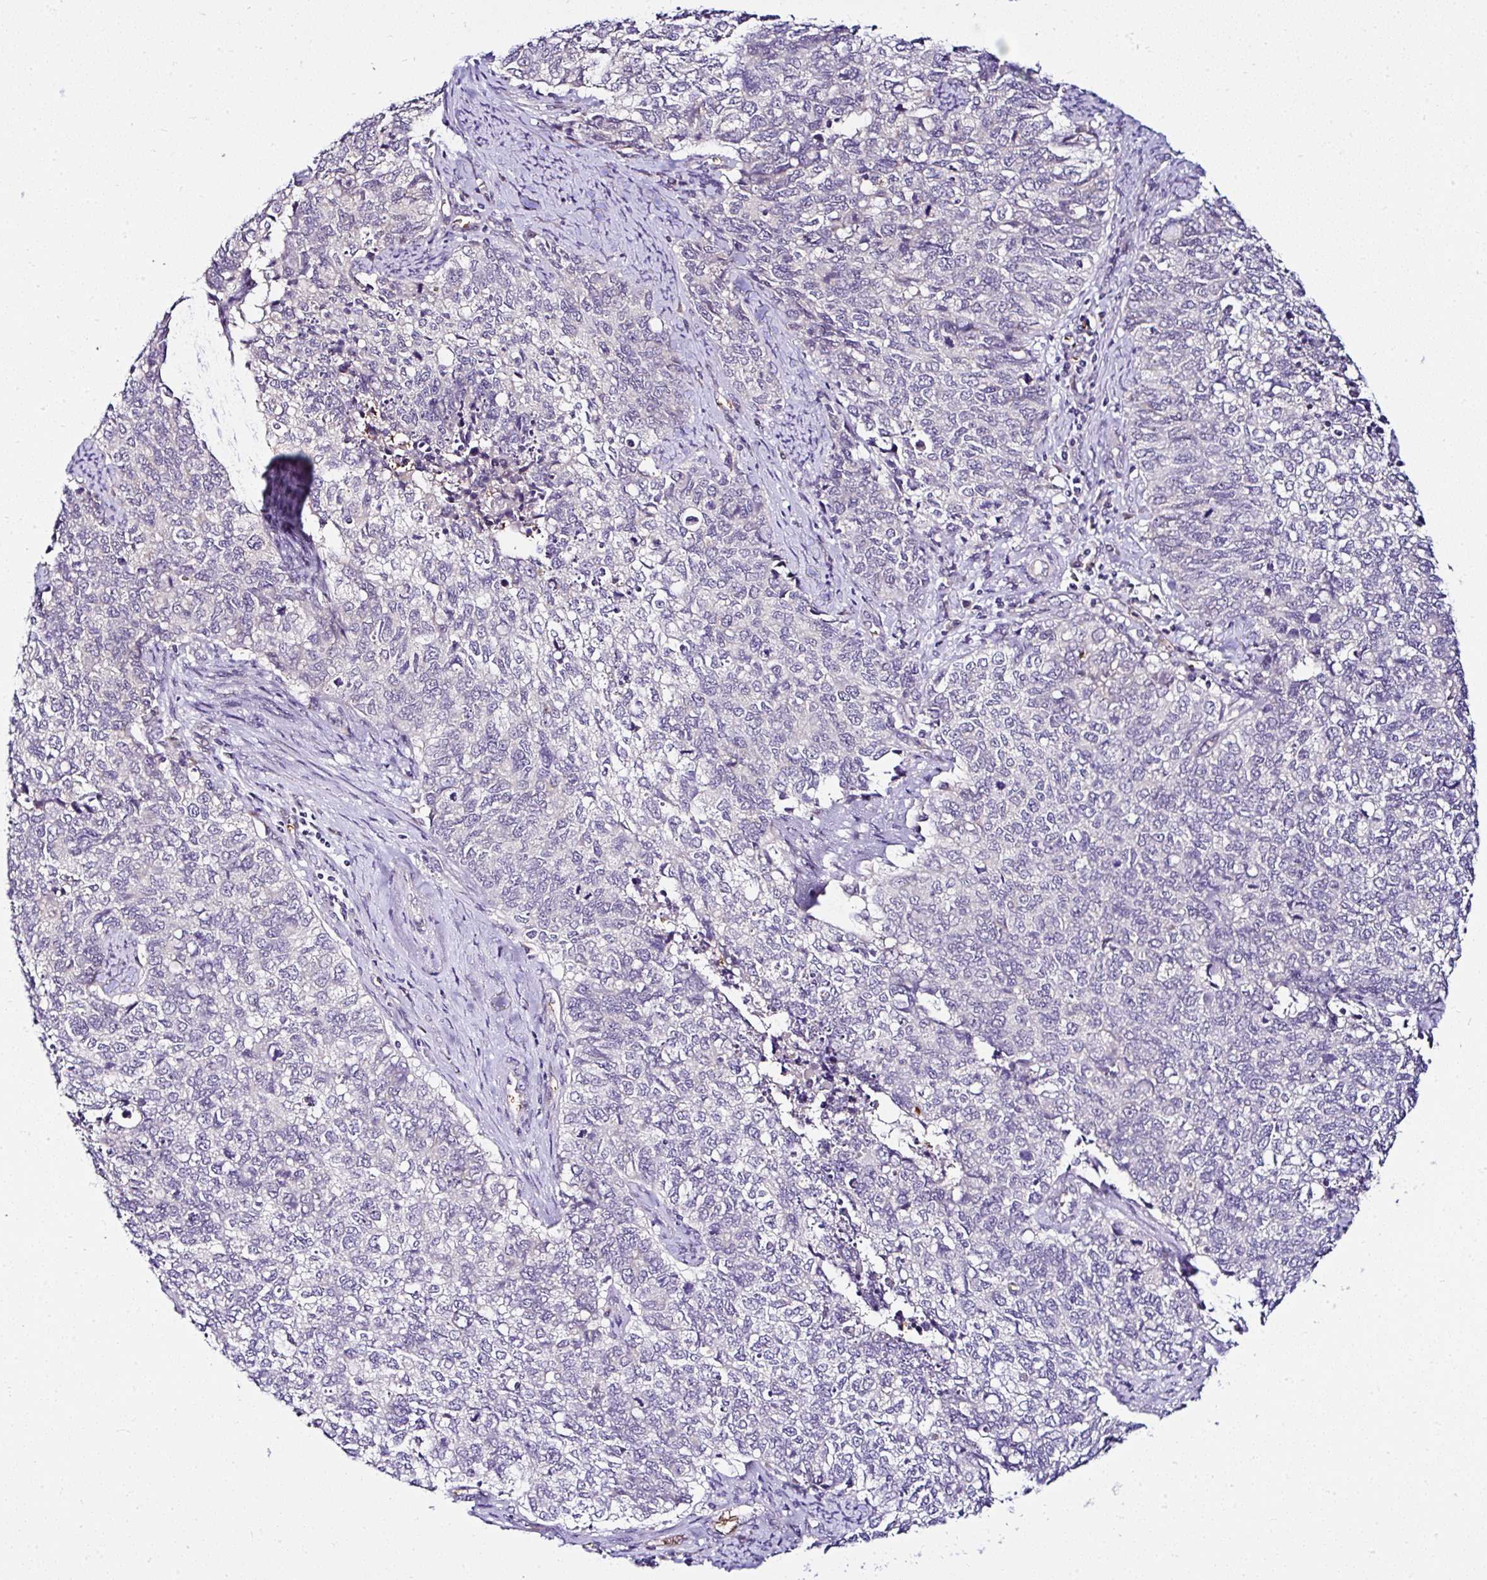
{"staining": {"intensity": "negative", "quantity": "none", "location": "none"}, "tissue": "cervical cancer", "cell_type": "Tumor cells", "image_type": "cancer", "snomed": [{"axis": "morphology", "description": "Adenocarcinoma, NOS"}, {"axis": "topography", "description": "Cervix"}], "caption": "DAB immunohistochemical staining of human cervical cancer (adenocarcinoma) reveals no significant staining in tumor cells.", "gene": "DEPDC5", "patient": {"sex": "female", "age": 63}}